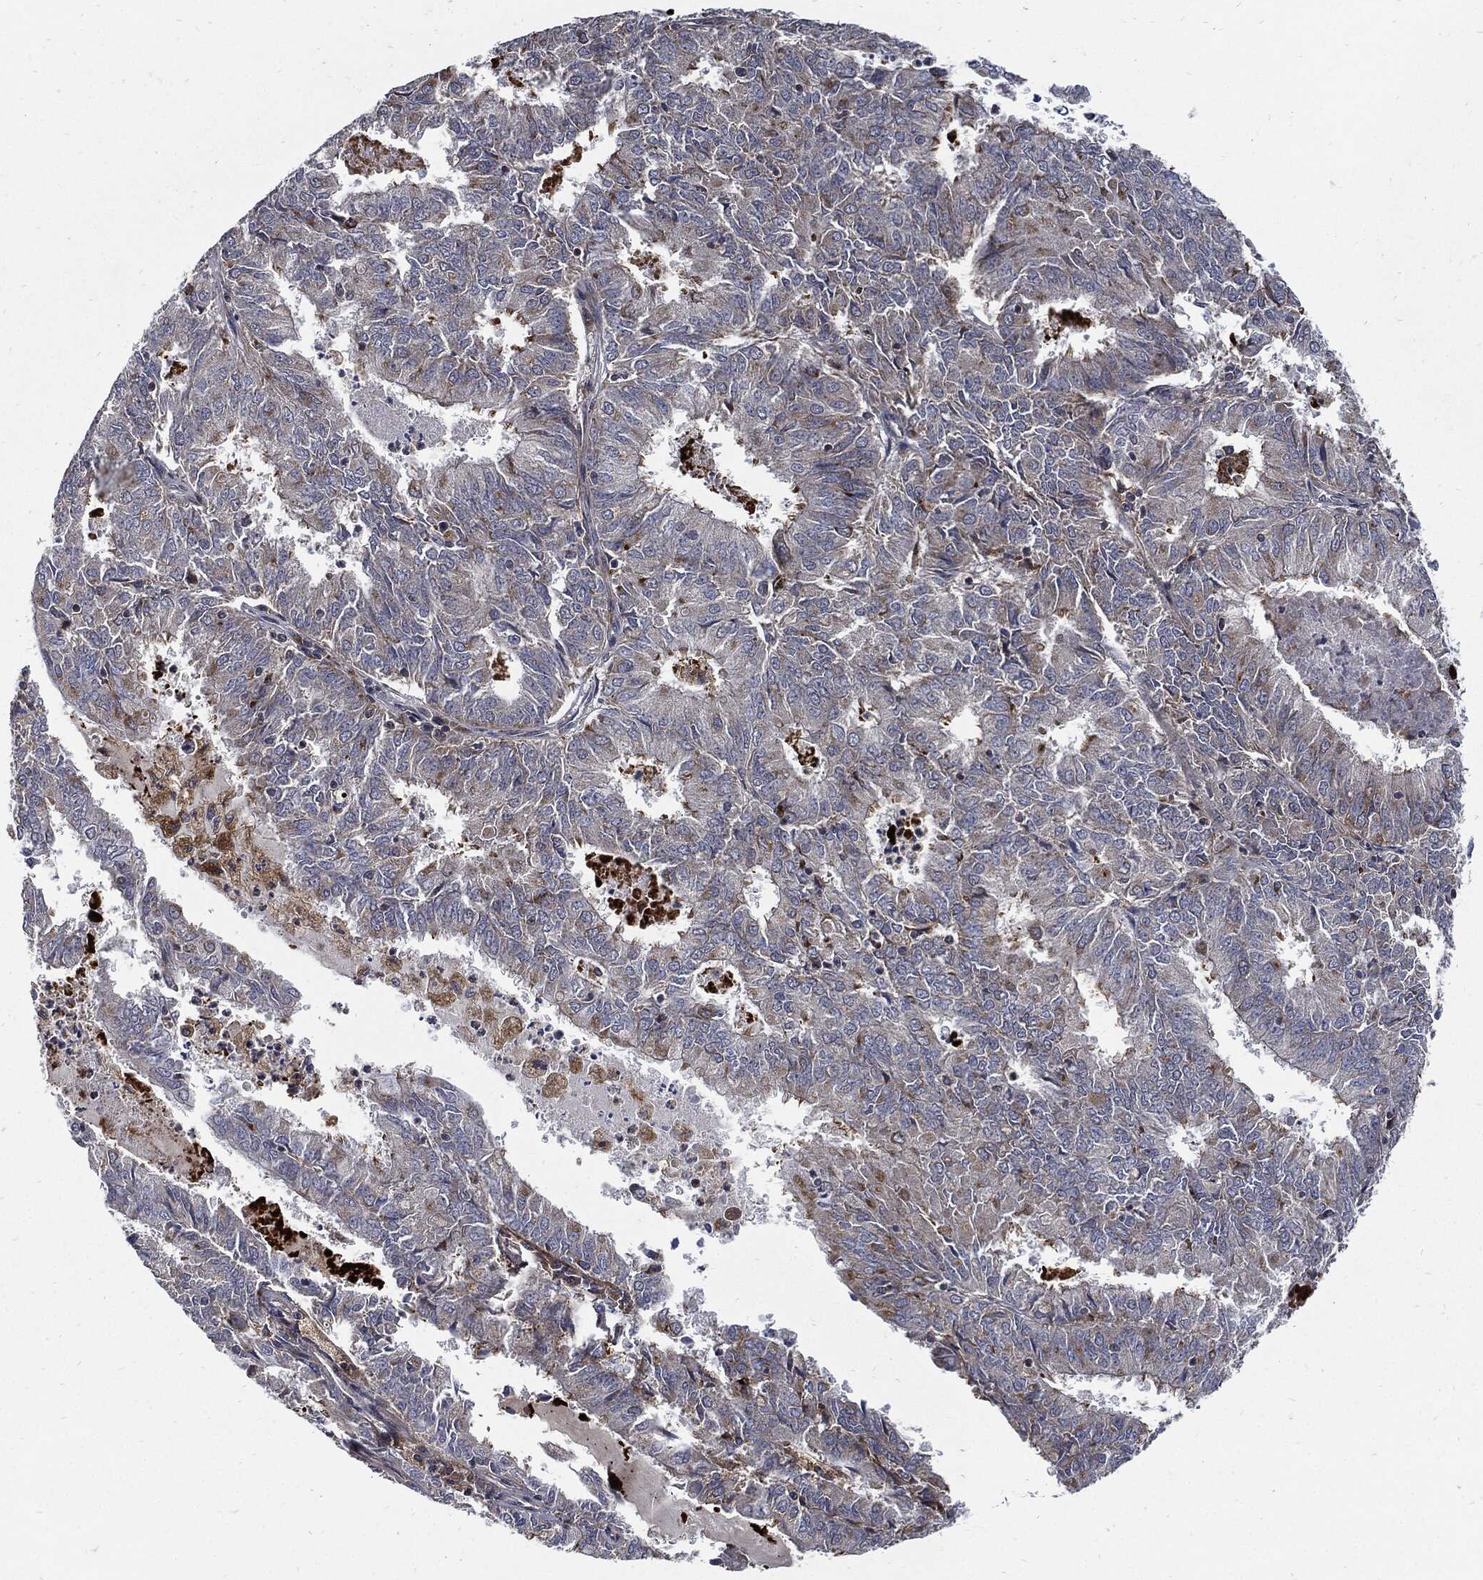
{"staining": {"intensity": "weak", "quantity": "25%-75%", "location": "cytoplasmic/membranous"}, "tissue": "endometrial cancer", "cell_type": "Tumor cells", "image_type": "cancer", "snomed": [{"axis": "morphology", "description": "Adenocarcinoma, NOS"}, {"axis": "topography", "description": "Endometrium"}], "caption": "Protein positivity by immunohistochemistry reveals weak cytoplasmic/membranous staining in about 25%-75% of tumor cells in endometrial cancer (adenocarcinoma).", "gene": "SLC31A2", "patient": {"sex": "female", "age": 57}}